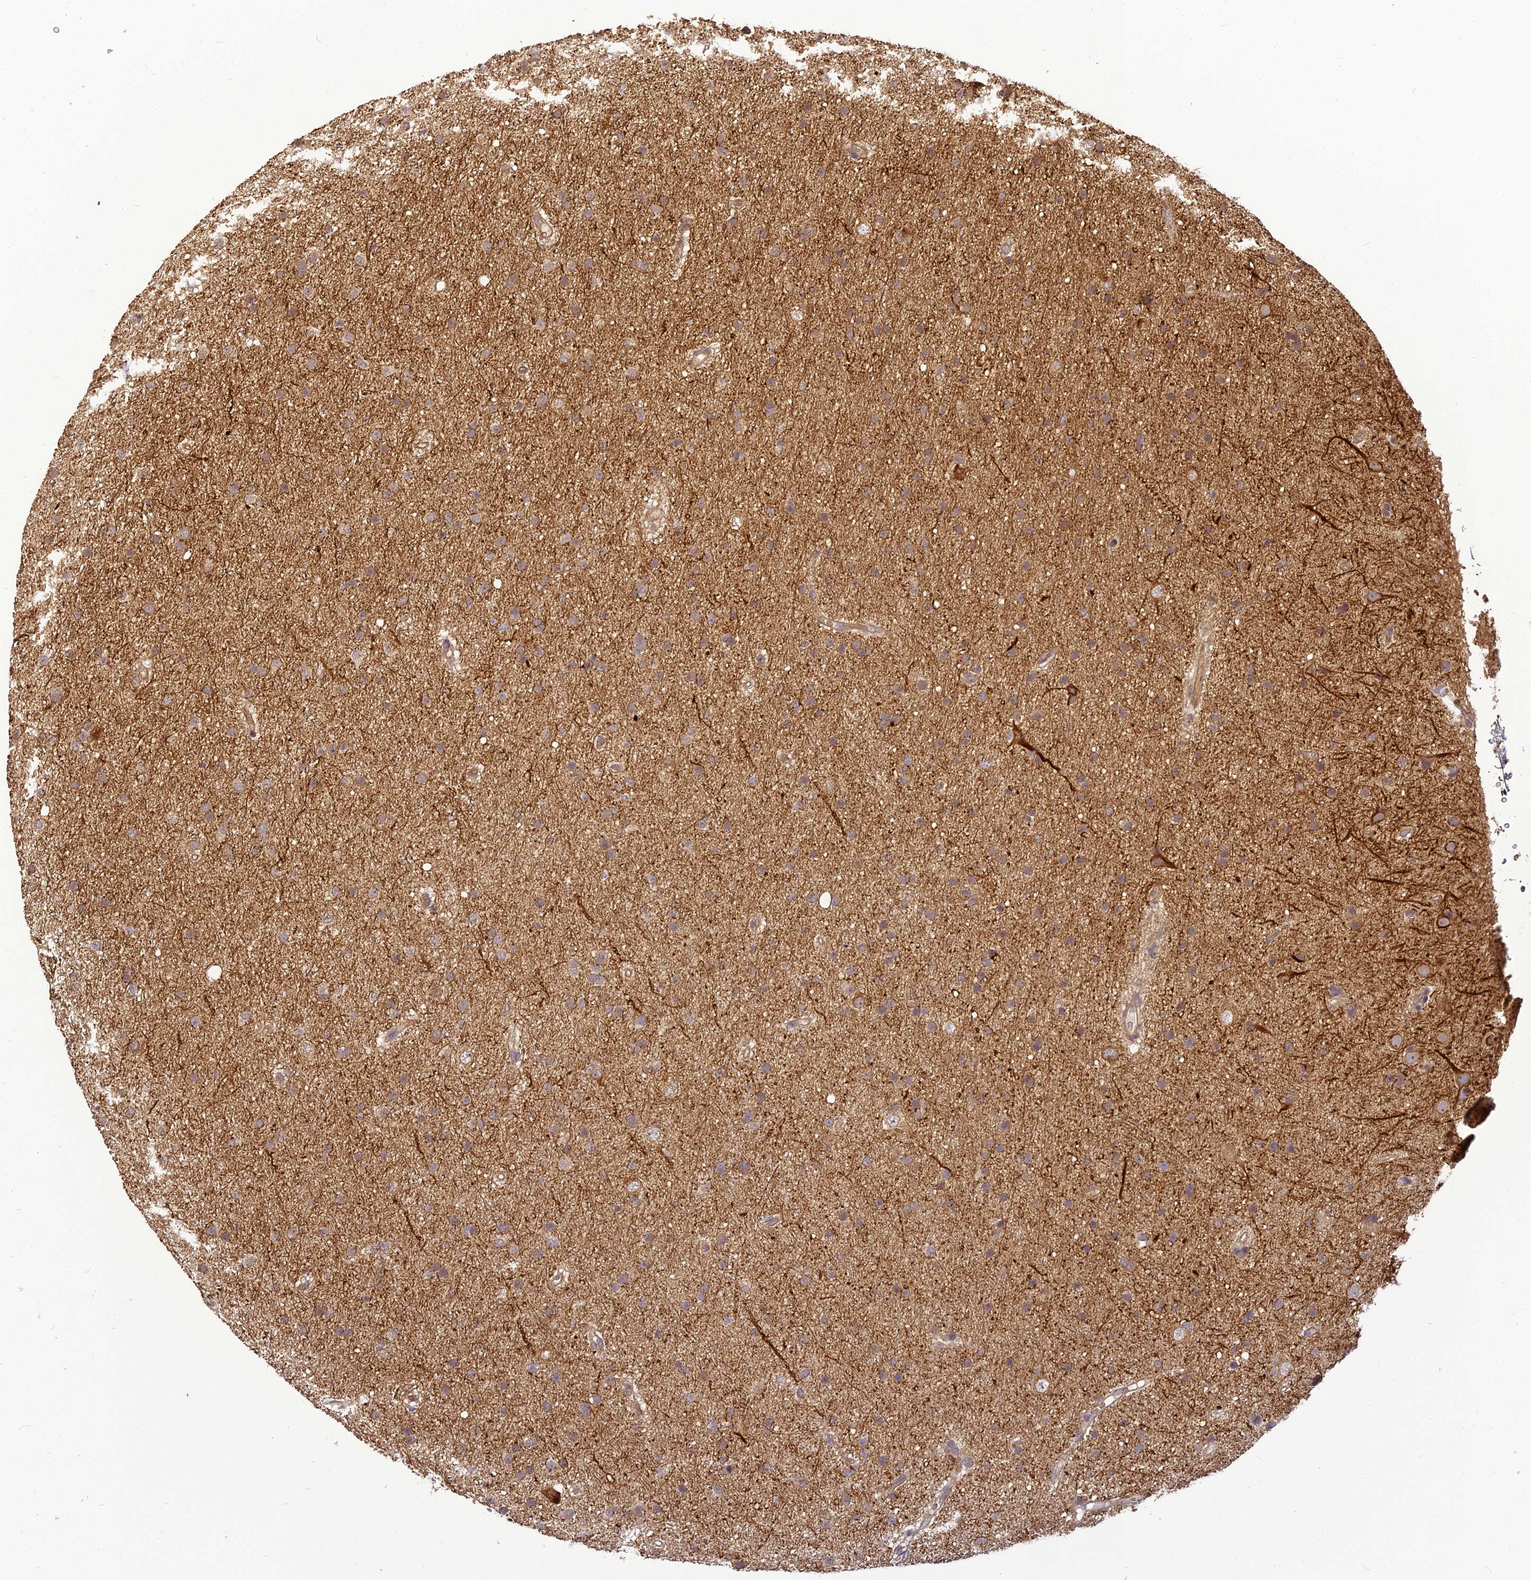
{"staining": {"intensity": "weak", "quantity": "<25%", "location": "cytoplasmic/membranous"}, "tissue": "glioma", "cell_type": "Tumor cells", "image_type": "cancer", "snomed": [{"axis": "morphology", "description": "Glioma, malignant, Low grade"}, {"axis": "topography", "description": "Cerebral cortex"}], "caption": "Glioma was stained to show a protein in brown. There is no significant expression in tumor cells. (Immunohistochemistry (ihc), brightfield microscopy, high magnification).", "gene": "BCDIN3D", "patient": {"sex": "female", "age": 39}}